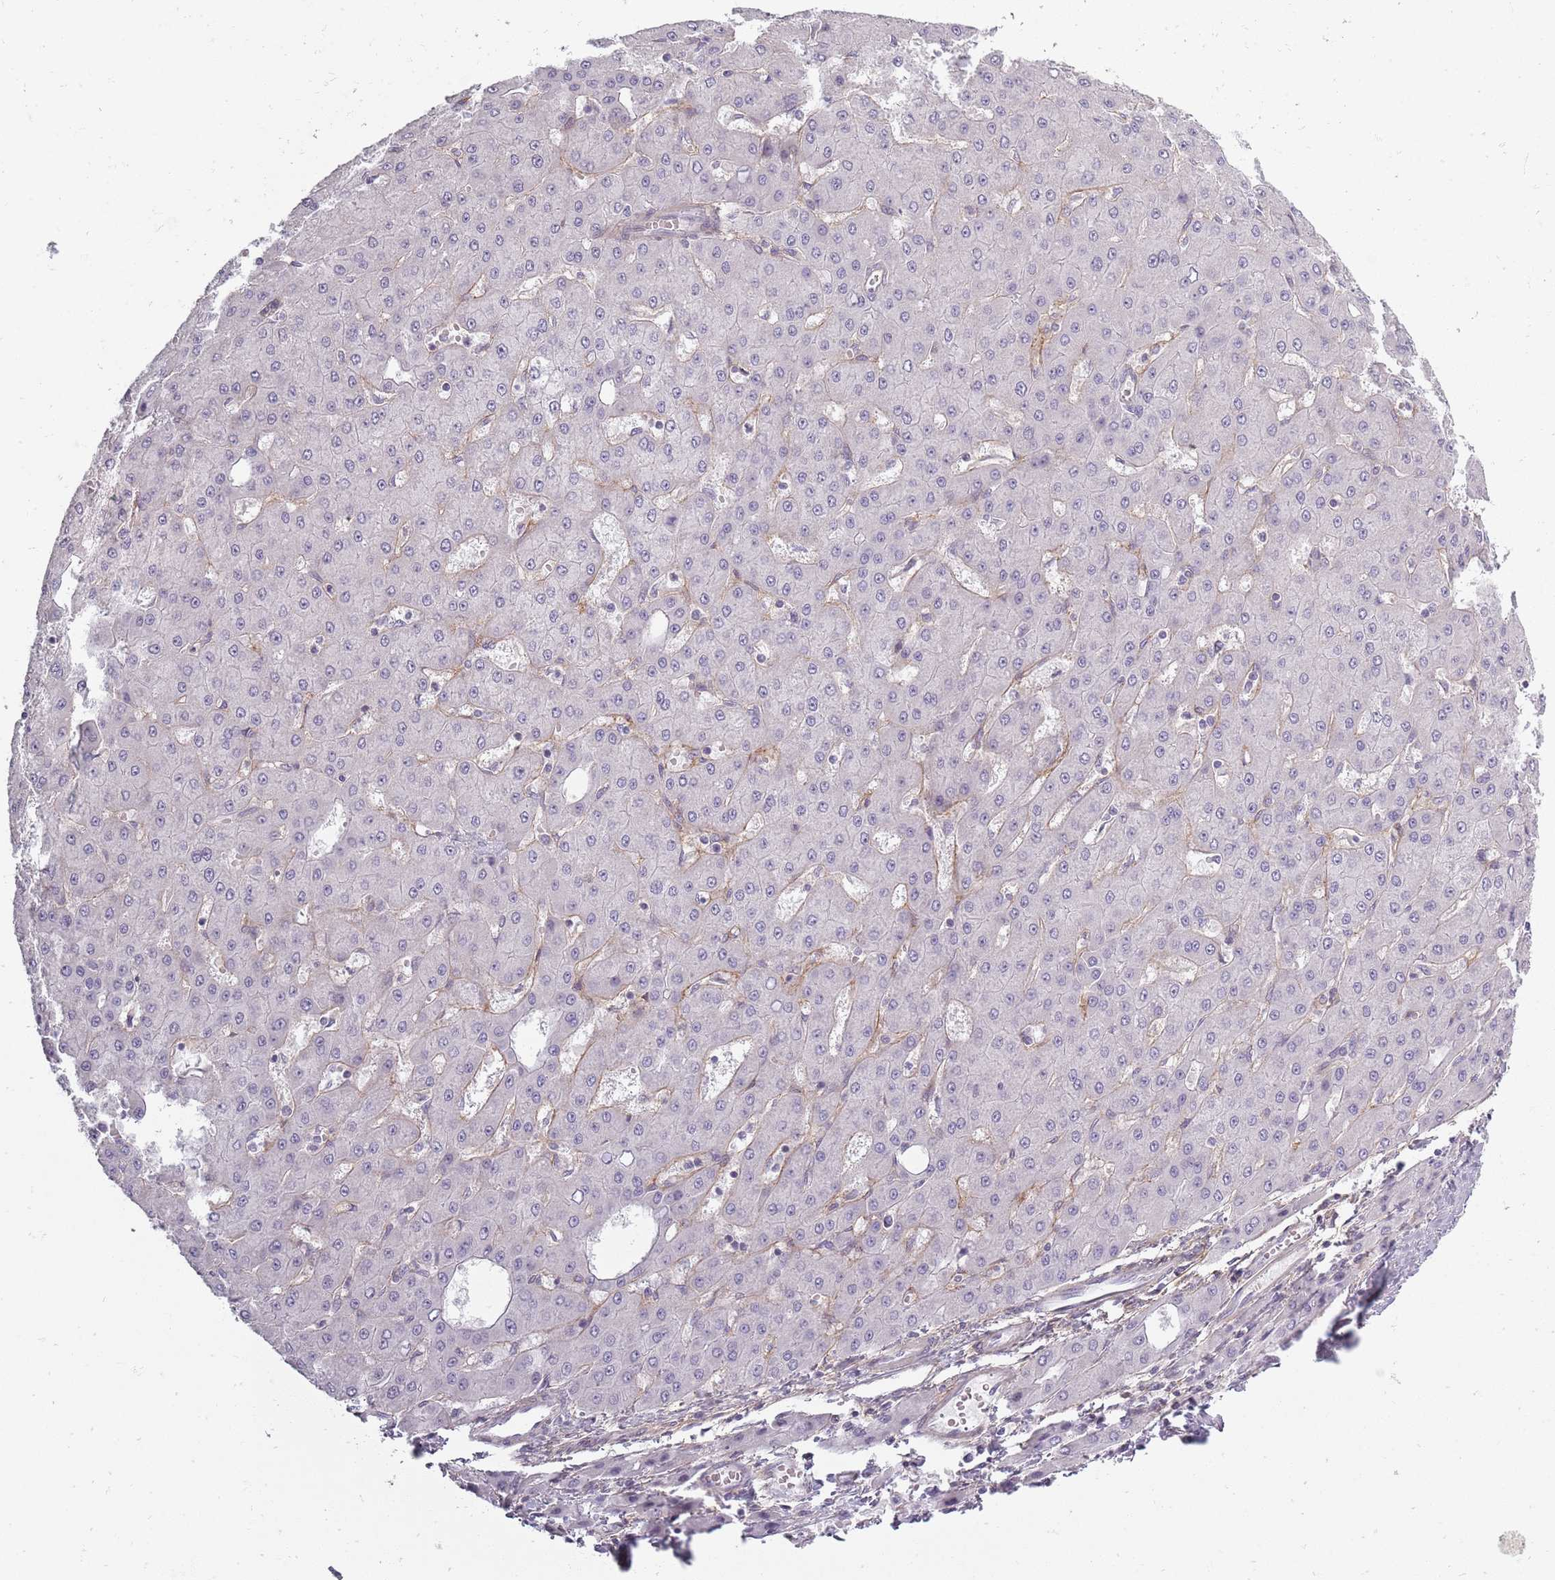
{"staining": {"intensity": "negative", "quantity": "none", "location": "none"}, "tissue": "liver cancer", "cell_type": "Tumor cells", "image_type": "cancer", "snomed": [{"axis": "morphology", "description": "Carcinoma, Hepatocellular, NOS"}, {"axis": "topography", "description": "Liver"}], "caption": "DAB (3,3'-diaminobenzidine) immunohistochemical staining of human liver cancer exhibits no significant expression in tumor cells. (Stains: DAB (3,3'-diaminobenzidine) immunohistochemistry with hematoxylin counter stain, Microscopy: brightfield microscopy at high magnification).", "gene": "SYNGR3", "patient": {"sex": "male", "age": 47}}